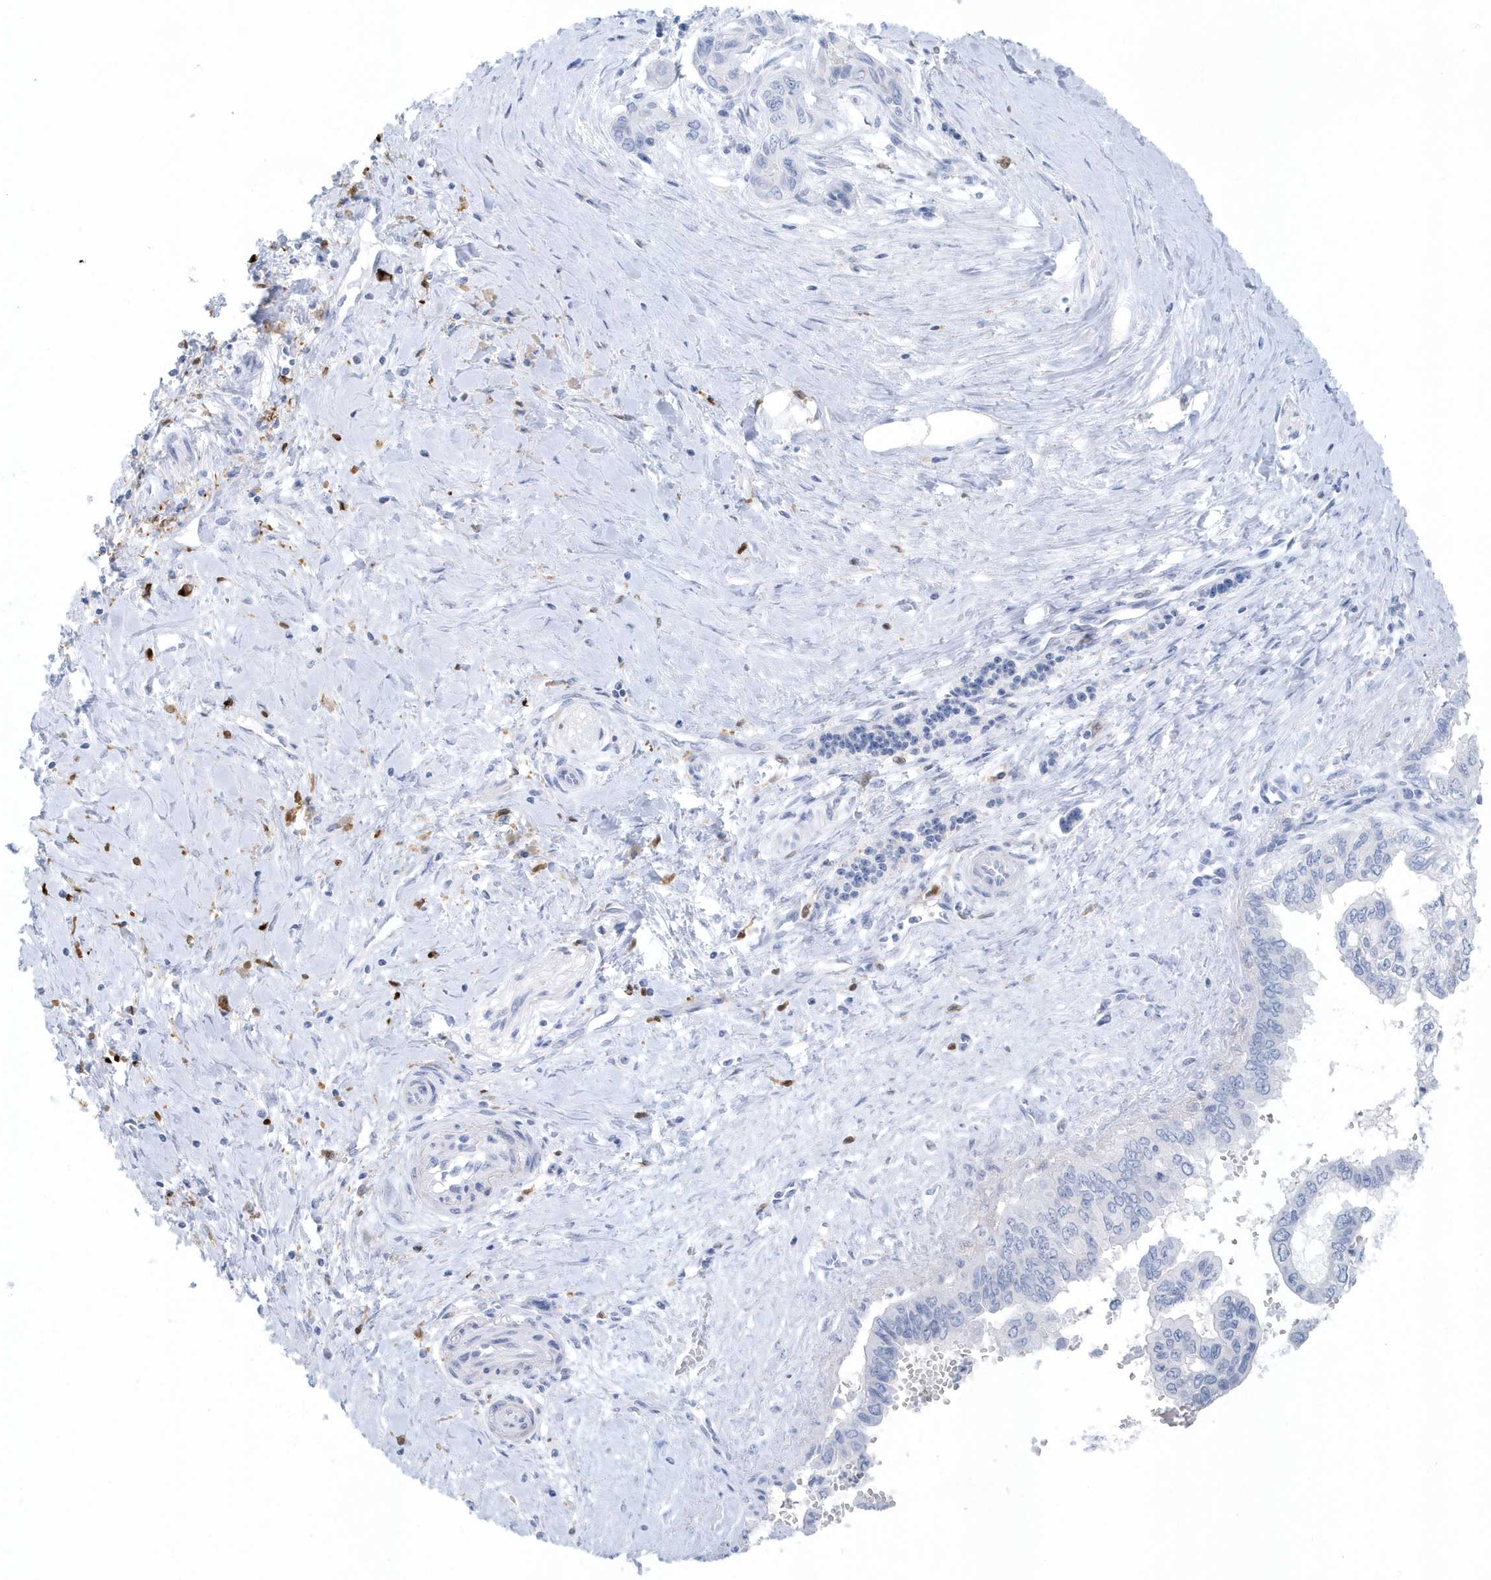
{"staining": {"intensity": "negative", "quantity": "none", "location": "none"}, "tissue": "pancreatic cancer", "cell_type": "Tumor cells", "image_type": "cancer", "snomed": [{"axis": "morphology", "description": "Adenocarcinoma, NOS"}, {"axis": "topography", "description": "Pancreas"}], "caption": "Tumor cells are negative for brown protein staining in pancreatic adenocarcinoma.", "gene": "FAM98A", "patient": {"sex": "male", "age": 51}}